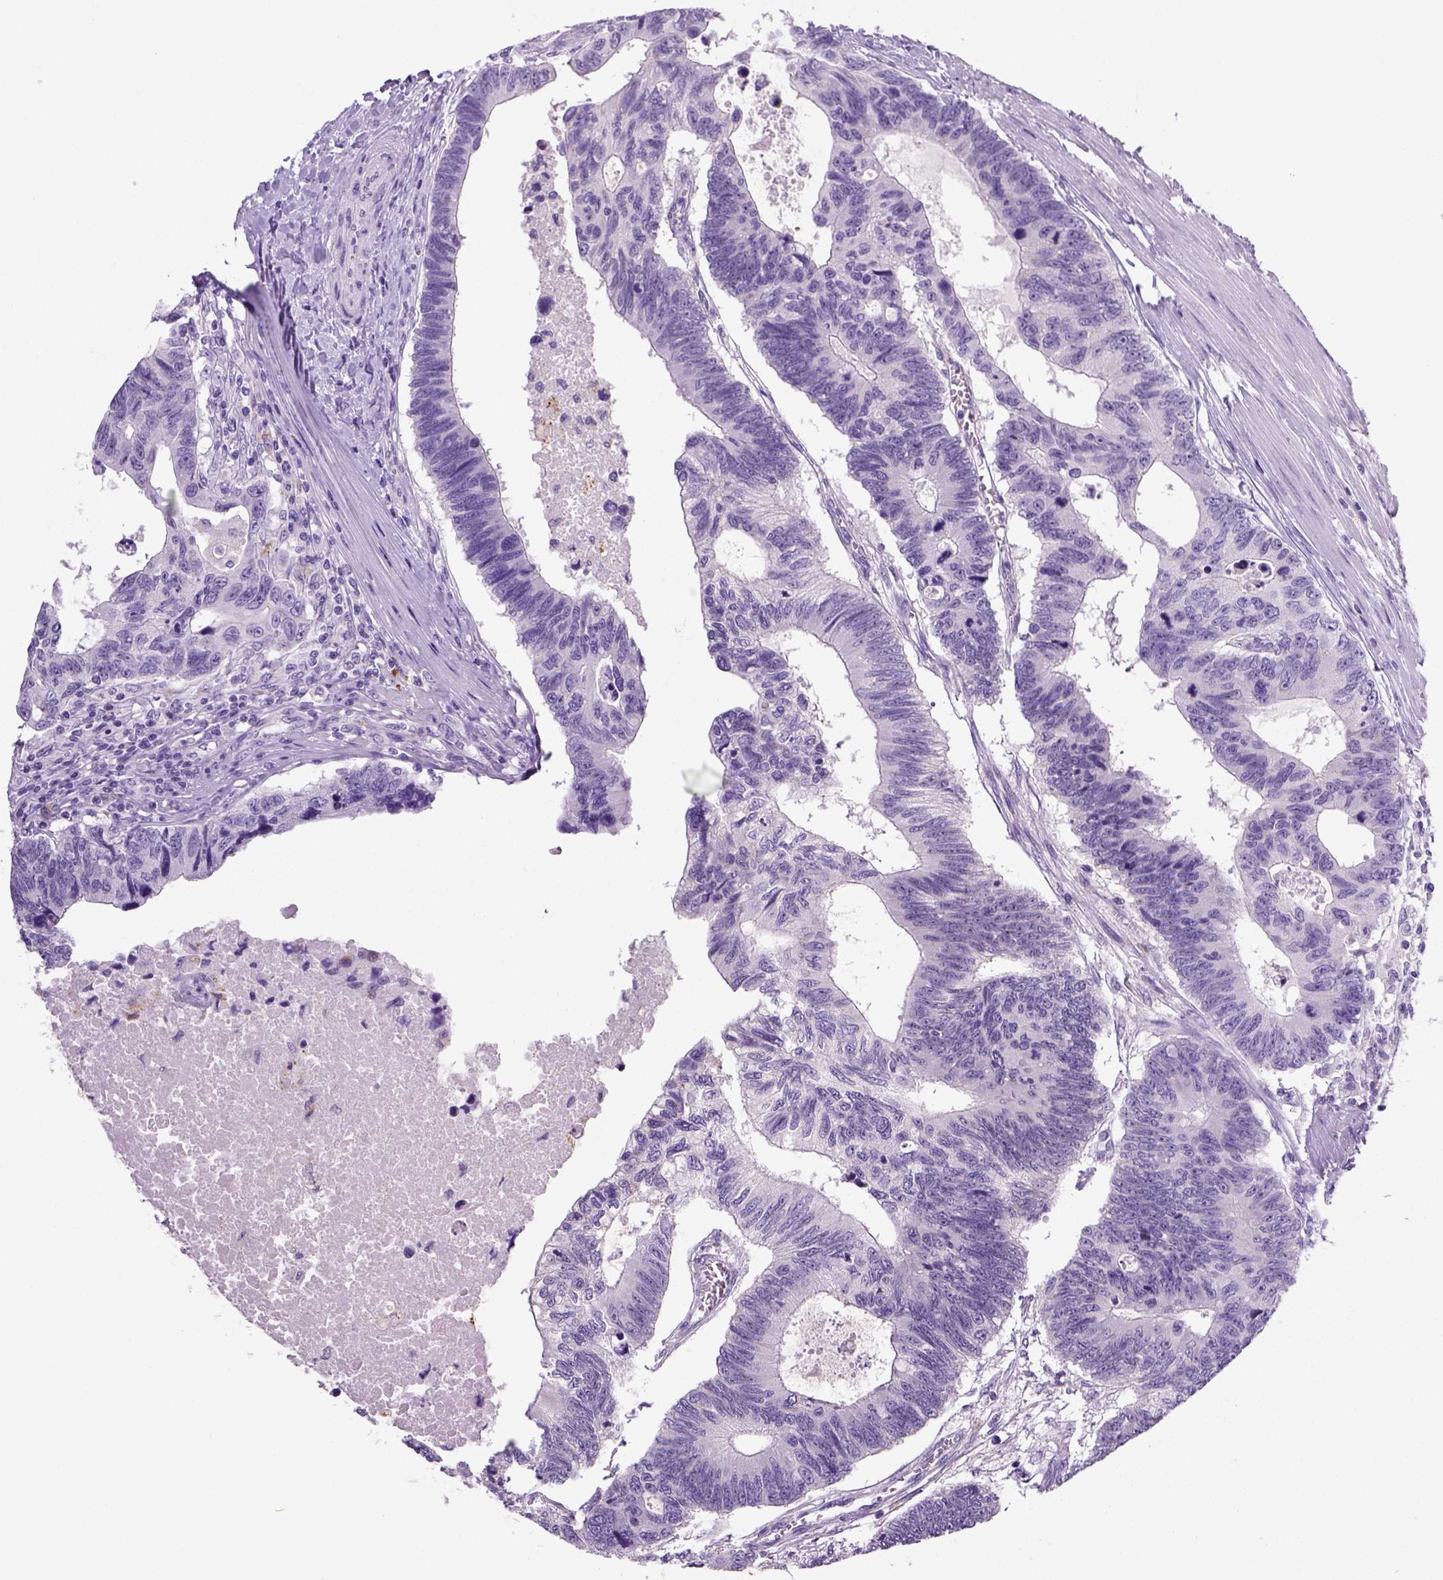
{"staining": {"intensity": "negative", "quantity": "none", "location": "none"}, "tissue": "colorectal cancer", "cell_type": "Tumor cells", "image_type": "cancer", "snomed": [{"axis": "morphology", "description": "Adenocarcinoma, NOS"}, {"axis": "topography", "description": "Colon"}], "caption": "This micrograph is of colorectal cancer (adenocarcinoma) stained with IHC to label a protein in brown with the nuclei are counter-stained blue. There is no expression in tumor cells.", "gene": "KRT71", "patient": {"sex": "female", "age": 77}}